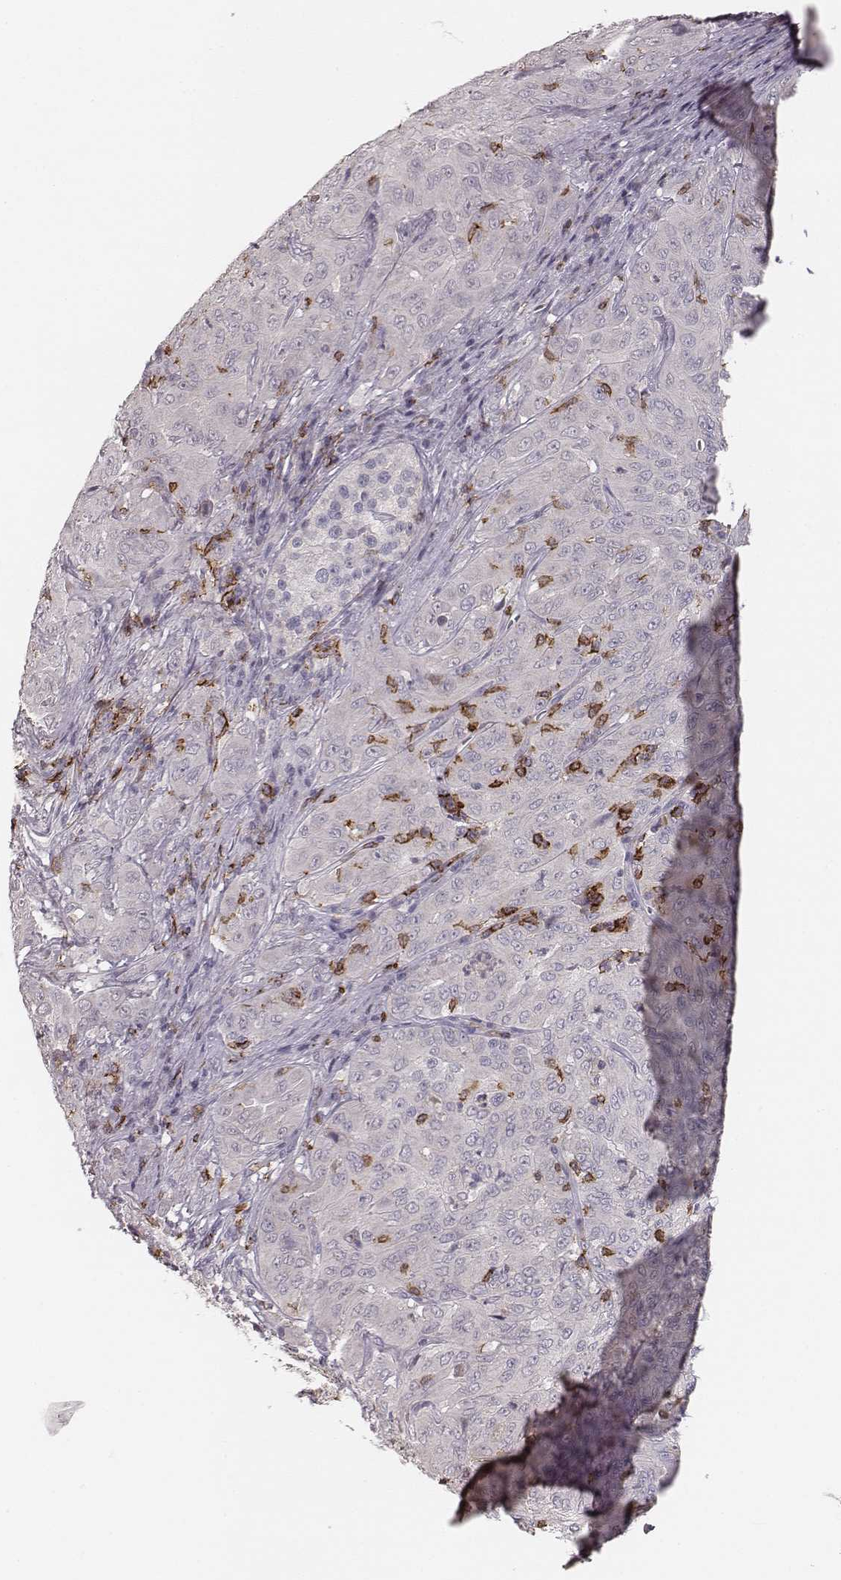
{"staining": {"intensity": "negative", "quantity": "none", "location": "none"}, "tissue": "pancreatic cancer", "cell_type": "Tumor cells", "image_type": "cancer", "snomed": [{"axis": "morphology", "description": "Adenocarcinoma, NOS"}, {"axis": "topography", "description": "Pancreas"}], "caption": "Tumor cells show no significant staining in pancreatic adenocarcinoma.", "gene": "CD8A", "patient": {"sex": "male", "age": 63}}